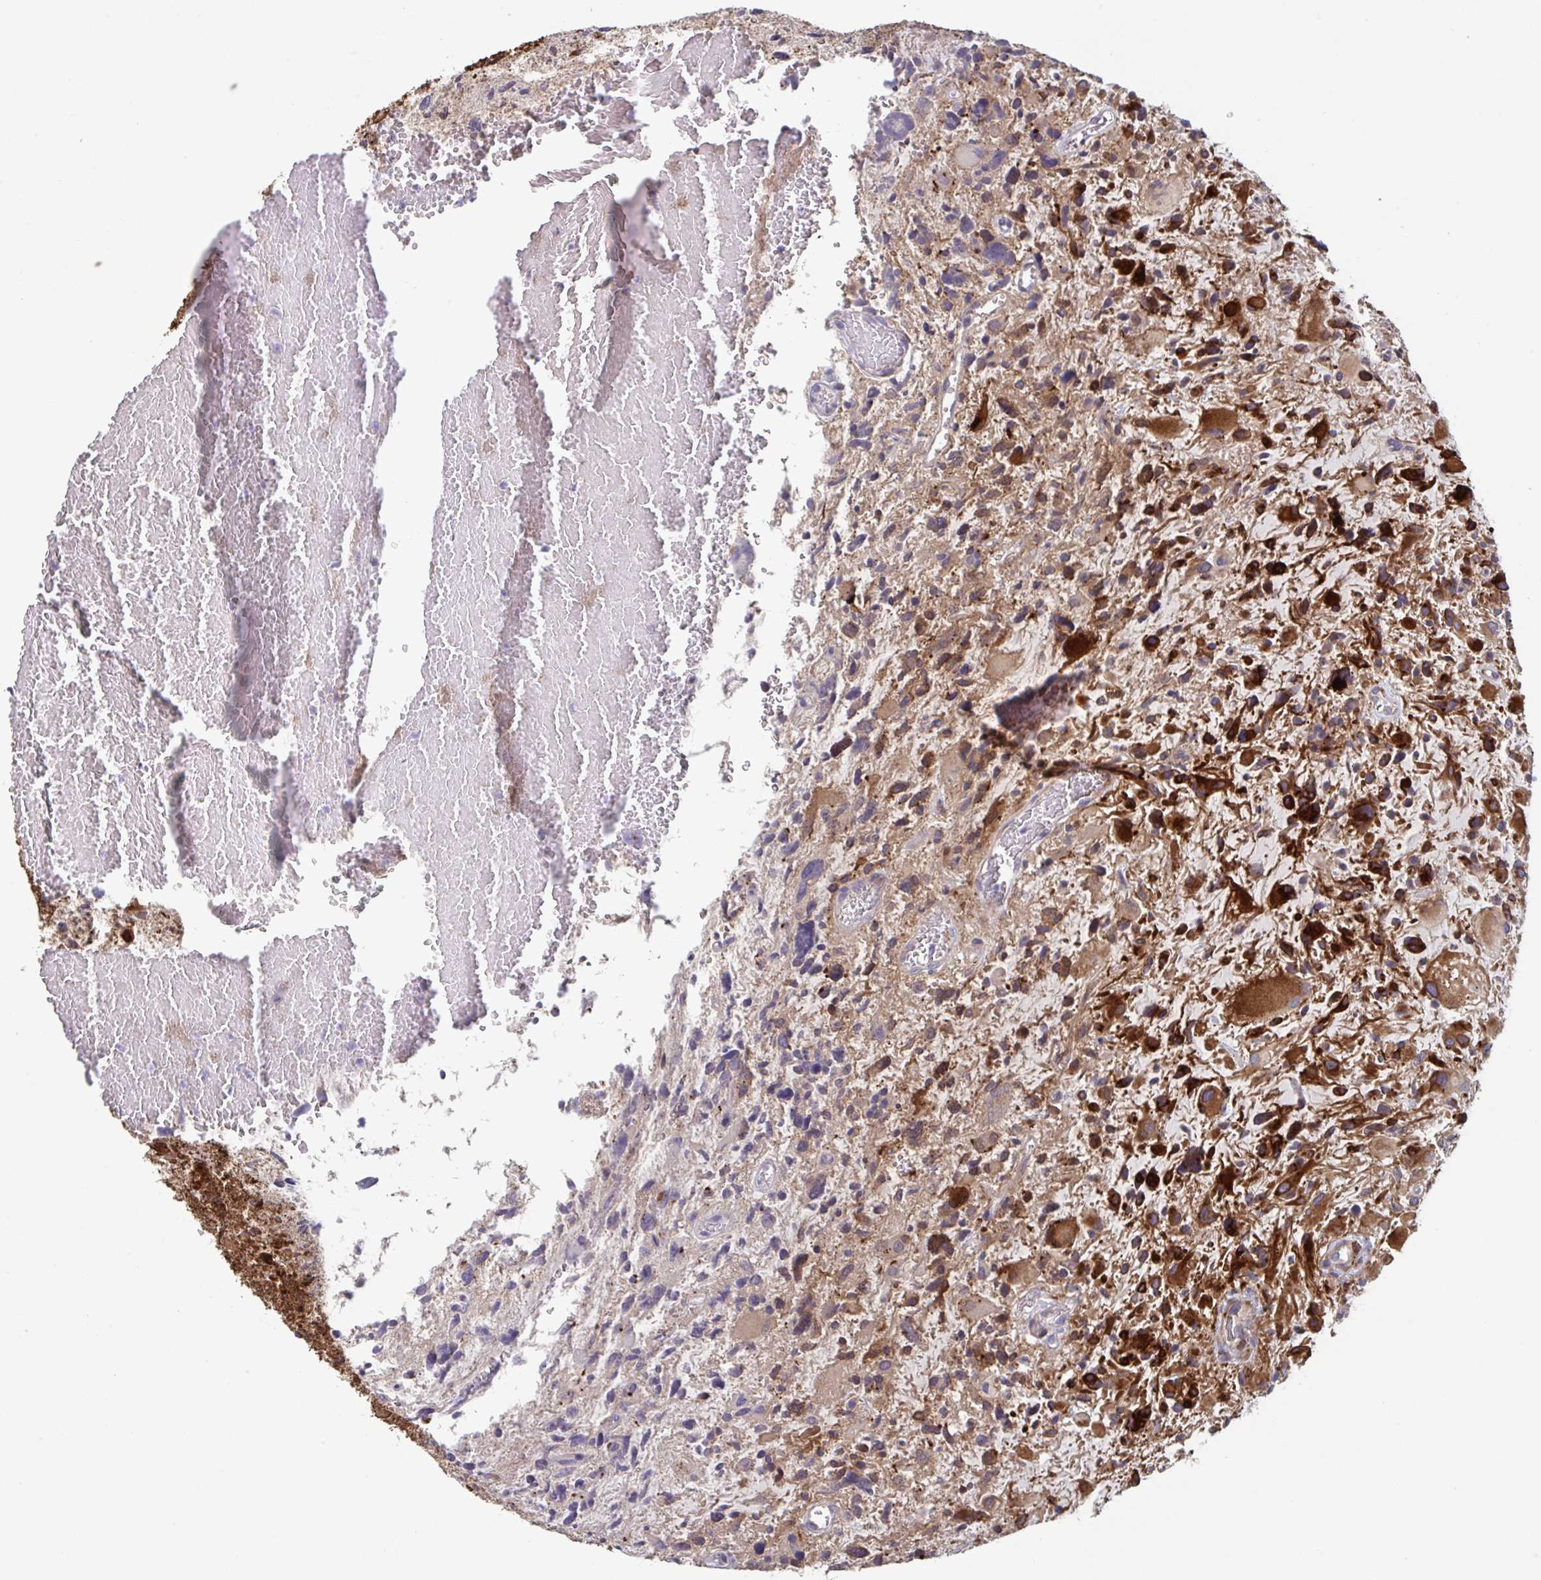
{"staining": {"intensity": "strong", "quantity": "25%-75%", "location": "cytoplasmic/membranous"}, "tissue": "glioma", "cell_type": "Tumor cells", "image_type": "cancer", "snomed": [{"axis": "morphology", "description": "Glioma, malignant, High grade"}, {"axis": "topography", "description": "Brain"}], "caption": "Immunohistochemical staining of human malignant high-grade glioma reveals strong cytoplasmic/membranous protein staining in approximately 25%-75% of tumor cells. (DAB = brown stain, brightfield microscopy at high magnification).", "gene": "TNFSF10", "patient": {"sex": "female", "age": 11}}